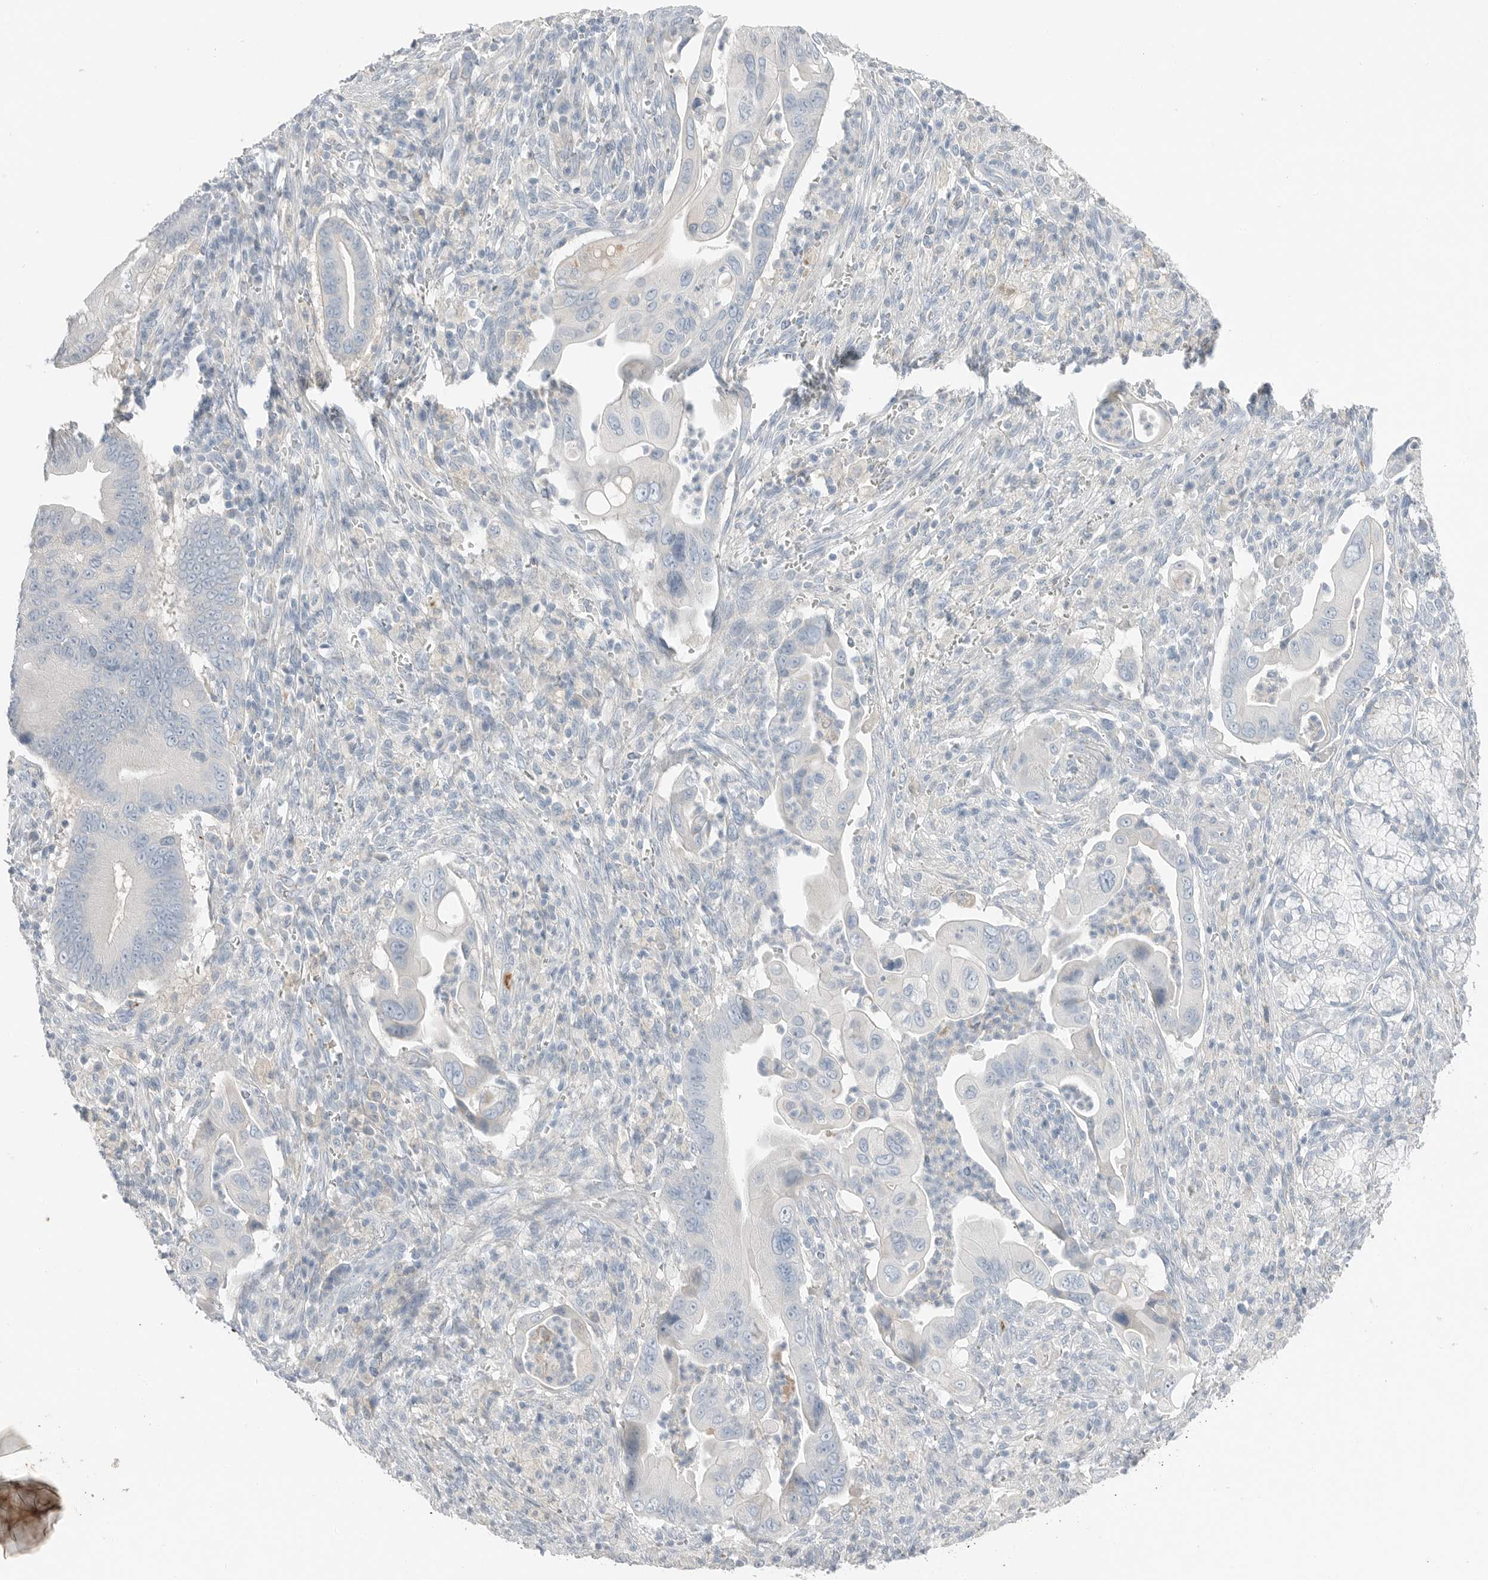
{"staining": {"intensity": "negative", "quantity": "none", "location": "none"}, "tissue": "pancreatic cancer", "cell_type": "Tumor cells", "image_type": "cancer", "snomed": [{"axis": "morphology", "description": "Adenocarcinoma, NOS"}, {"axis": "topography", "description": "Pancreas"}], "caption": "Immunohistochemistry image of pancreatic cancer stained for a protein (brown), which displays no expression in tumor cells.", "gene": "SERPINB7", "patient": {"sex": "male", "age": 78}}